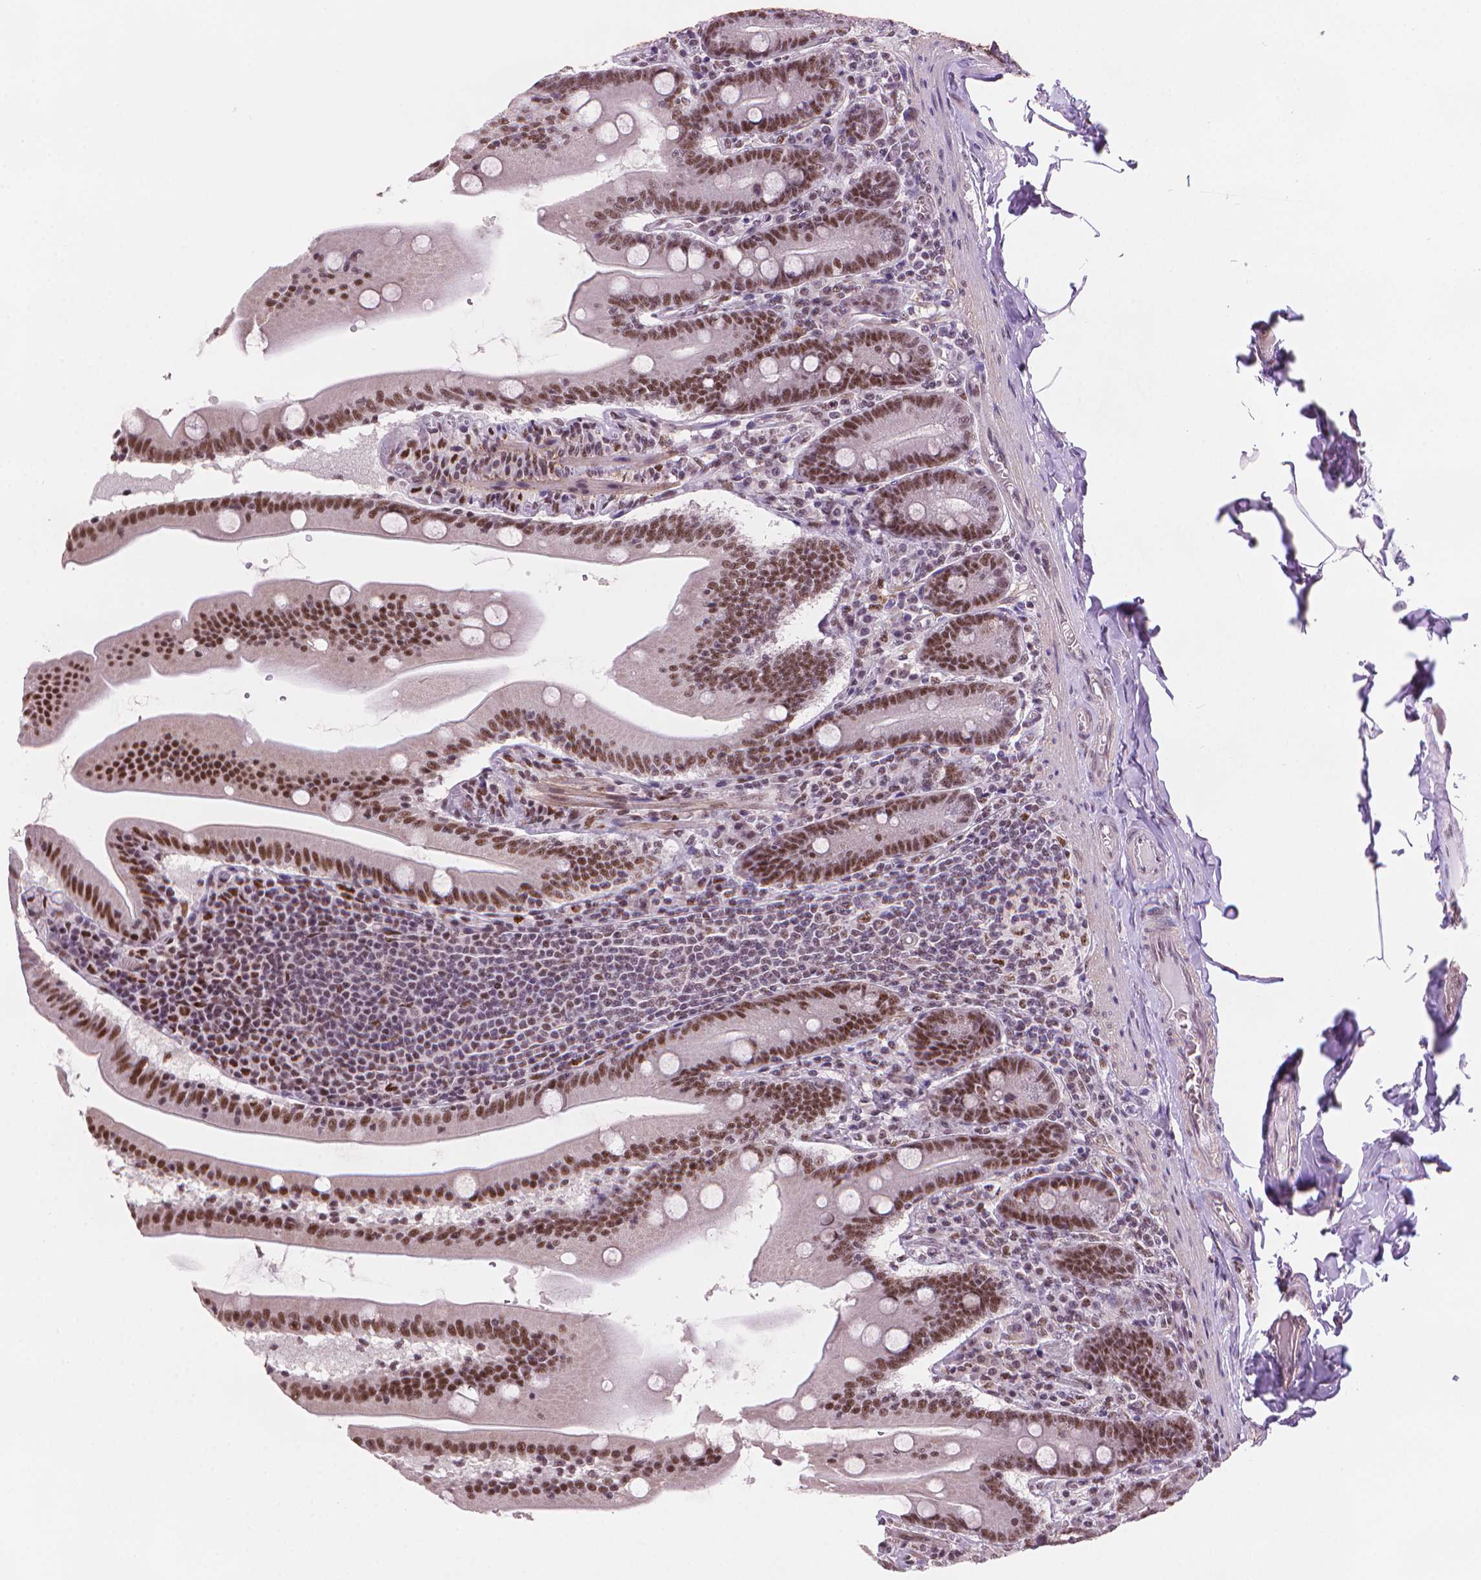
{"staining": {"intensity": "strong", "quantity": ">75%", "location": "nuclear"}, "tissue": "small intestine", "cell_type": "Glandular cells", "image_type": "normal", "snomed": [{"axis": "morphology", "description": "Normal tissue, NOS"}, {"axis": "topography", "description": "Small intestine"}], "caption": "IHC (DAB (3,3'-diaminobenzidine)) staining of benign human small intestine displays strong nuclear protein expression in approximately >75% of glandular cells. The staining is performed using DAB brown chromogen to label protein expression. The nuclei are counter-stained blue using hematoxylin.", "gene": "UBN1", "patient": {"sex": "male", "age": 37}}